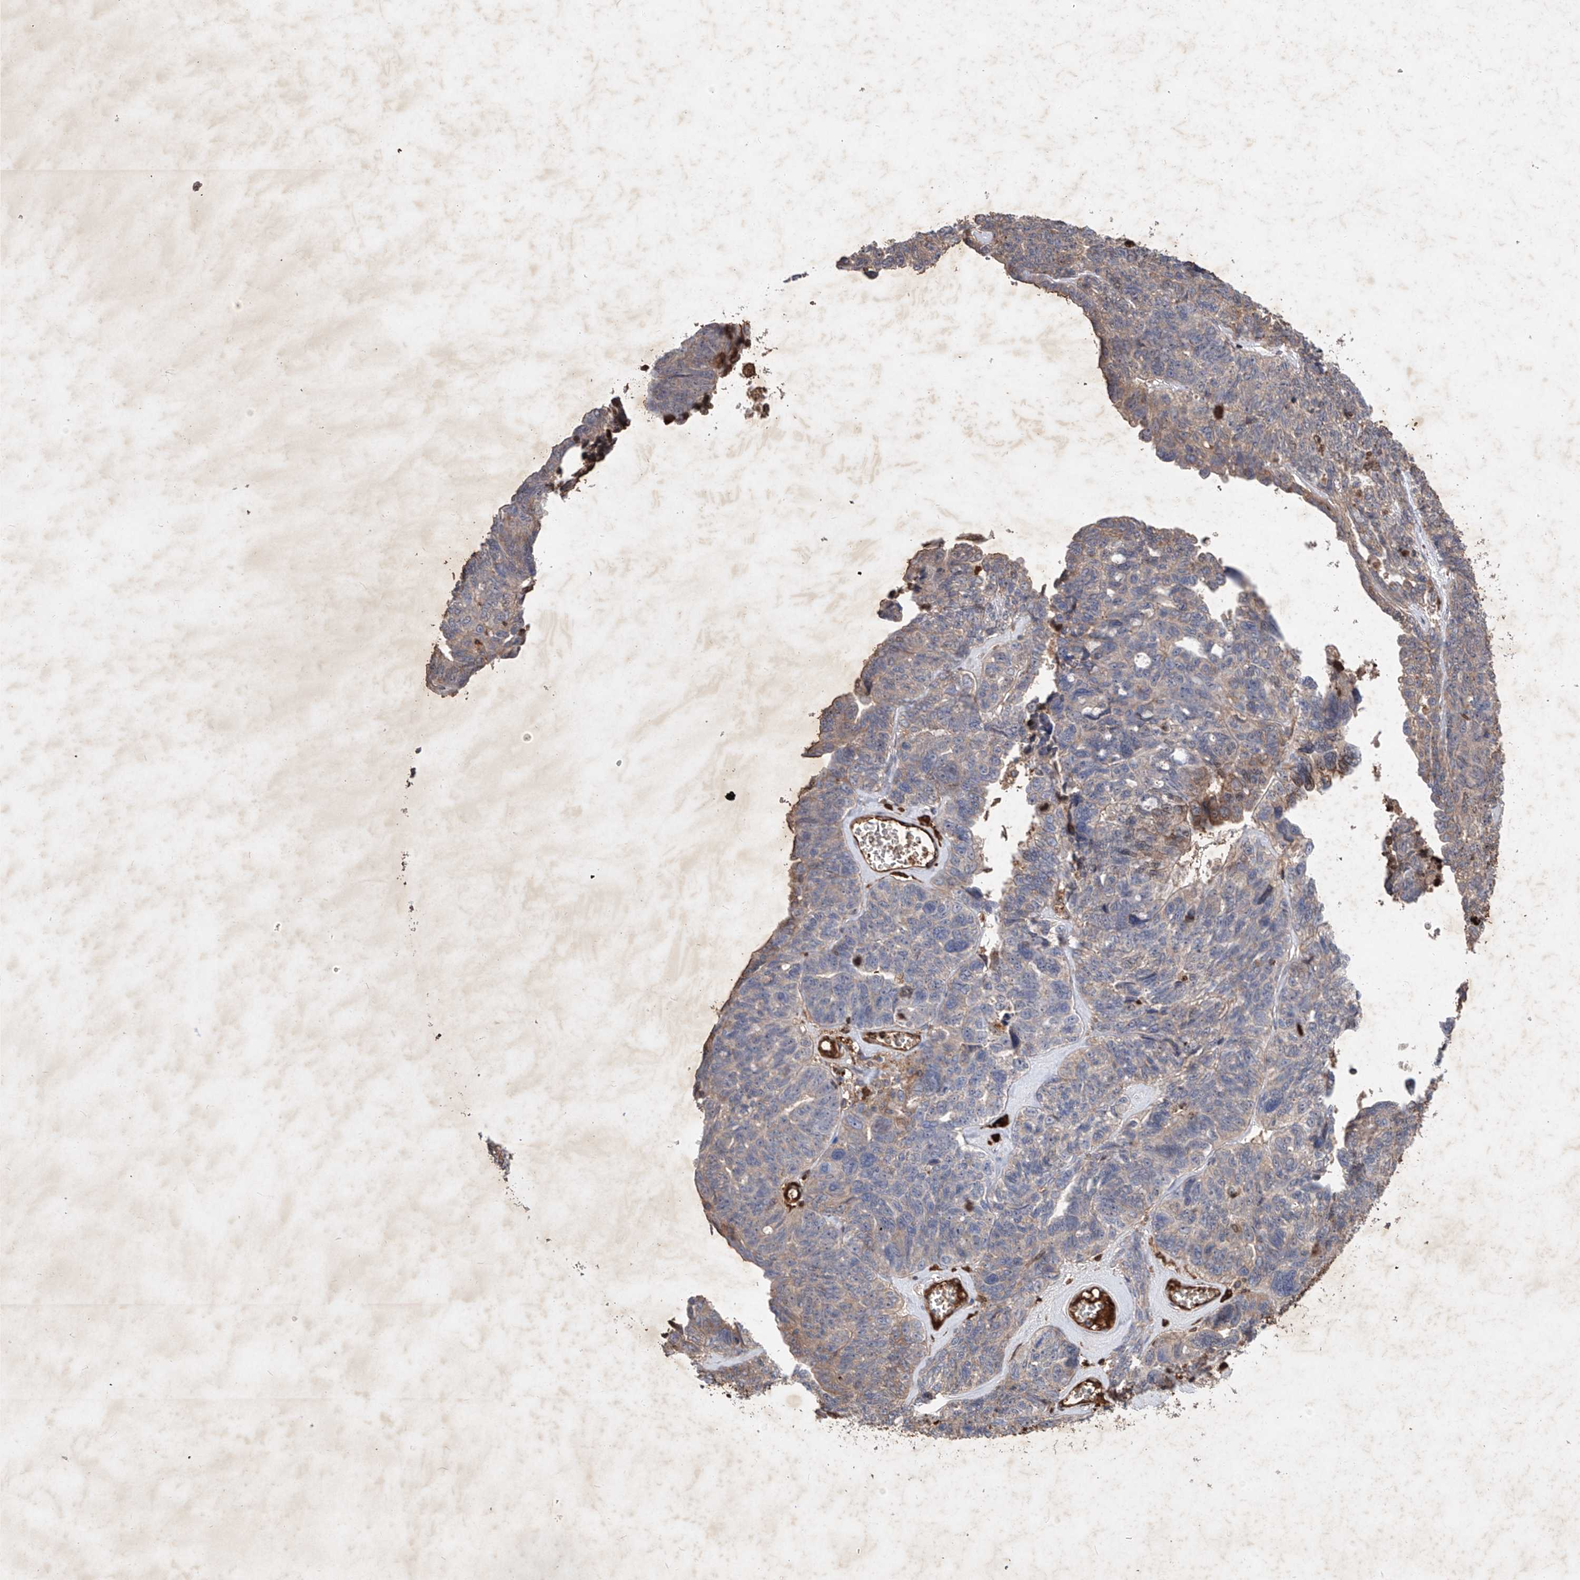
{"staining": {"intensity": "weak", "quantity": "<25%", "location": "cytoplasmic/membranous"}, "tissue": "ovarian cancer", "cell_type": "Tumor cells", "image_type": "cancer", "snomed": [{"axis": "morphology", "description": "Cystadenocarcinoma, serous, NOS"}, {"axis": "topography", "description": "Ovary"}], "caption": "The histopathology image reveals no significant expression in tumor cells of ovarian serous cystadenocarcinoma. (DAB (3,3'-diaminobenzidine) IHC, high magnification).", "gene": "EDN1", "patient": {"sex": "female", "age": 79}}